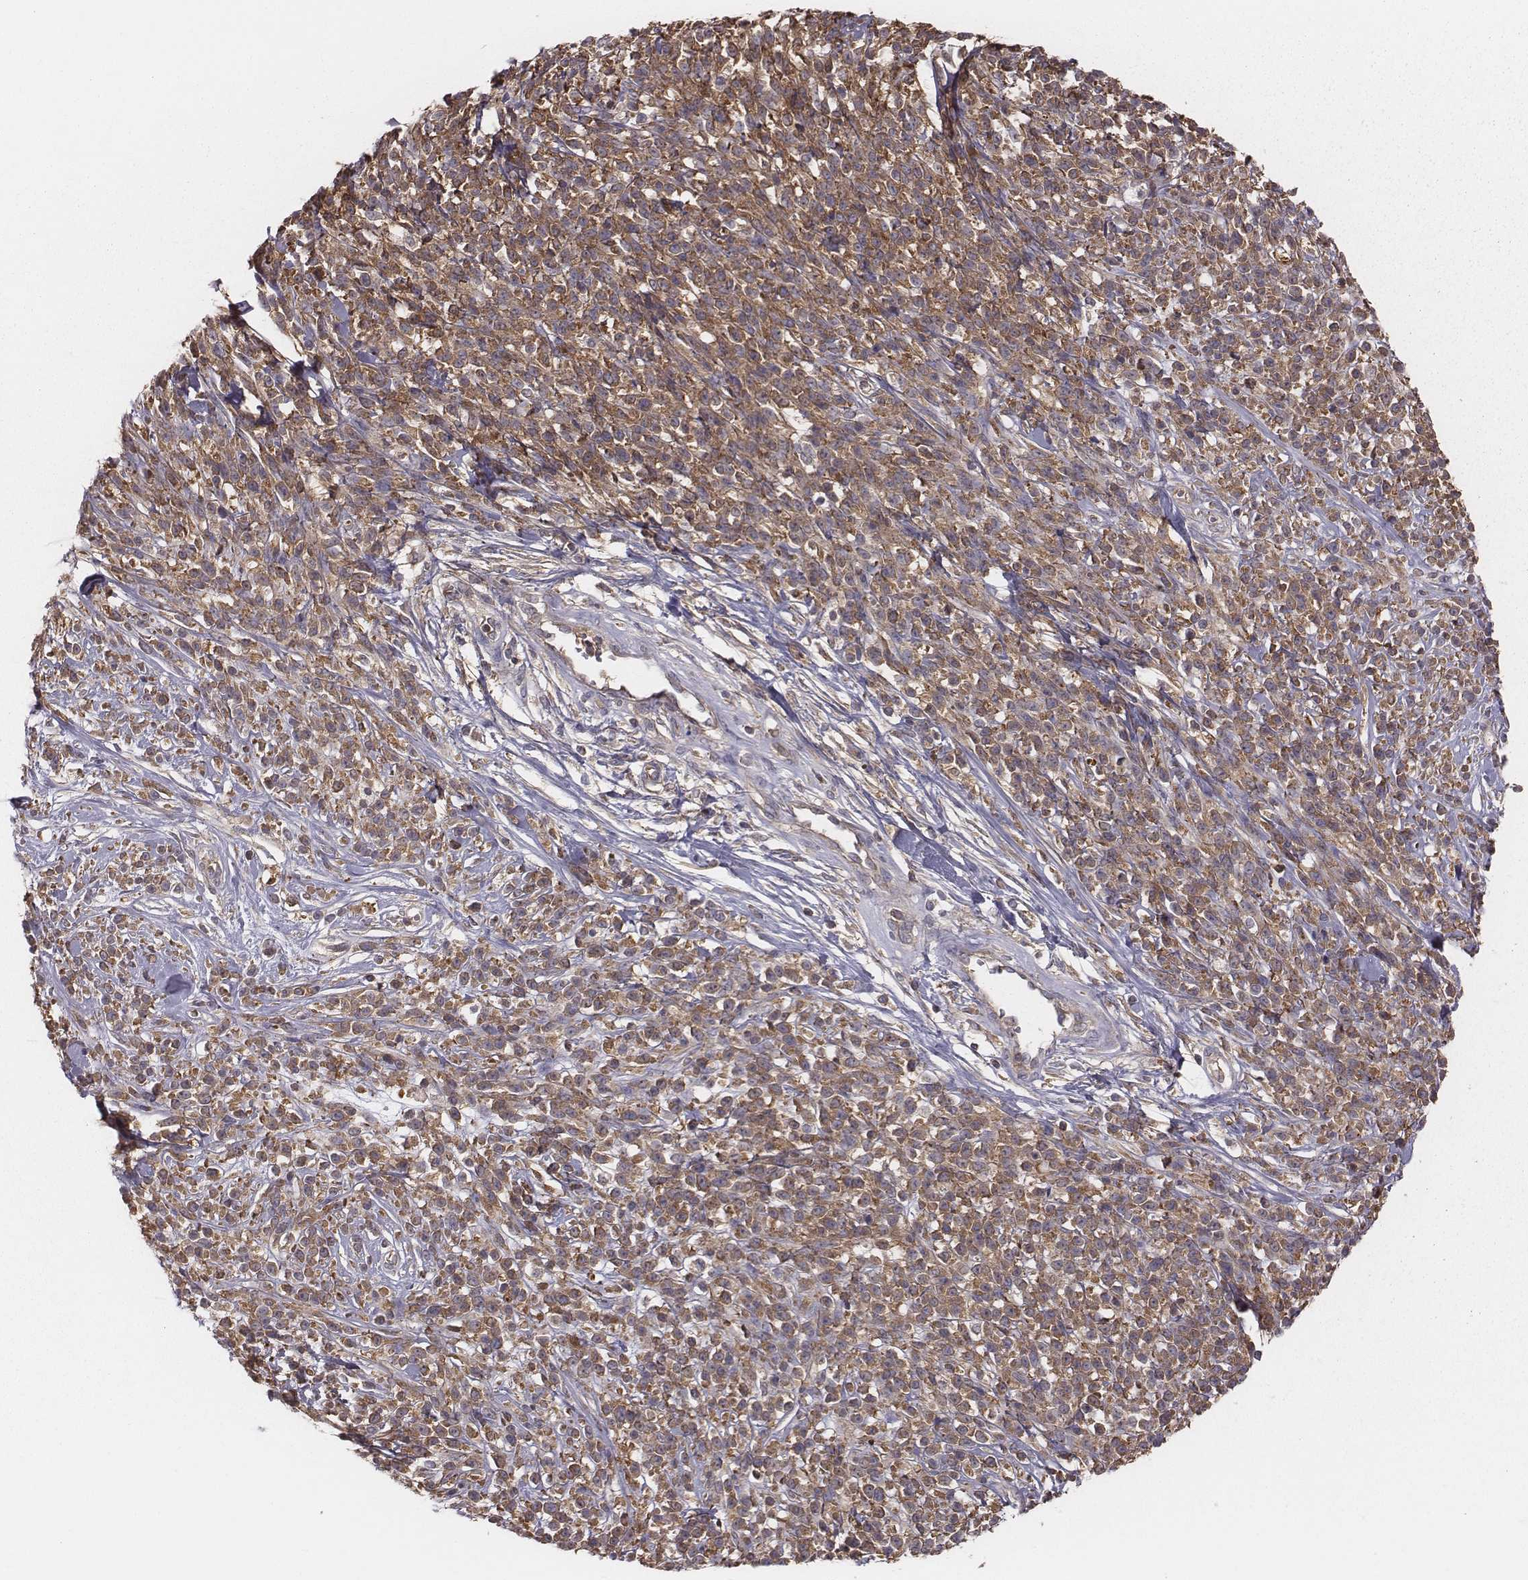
{"staining": {"intensity": "moderate", "quantity": ">75%", "location": "cytoplasmic/membranous"}, "tissue": "melanoma", "cell_type": "Tumor cells", "image_type": "cancer", "snomed": [{"axis": "morphology", "description": "Malignant melanoma, NOS"}, {"axis": "topography", "description": "Skin"}, {"axis": "topography", "description": "Skin of trunk"}], "caption": "IHC image of neoplastic tissue: human melanoma stained using IHC demonstrates medium levels of moderate protein expression localized specifically in the cytoplasmic/membranous of tumor cells, appearing as a cytoplasmic/membranous brown color.", "gene": "CAD", "patient": {"sex": "male", "age": 74}}